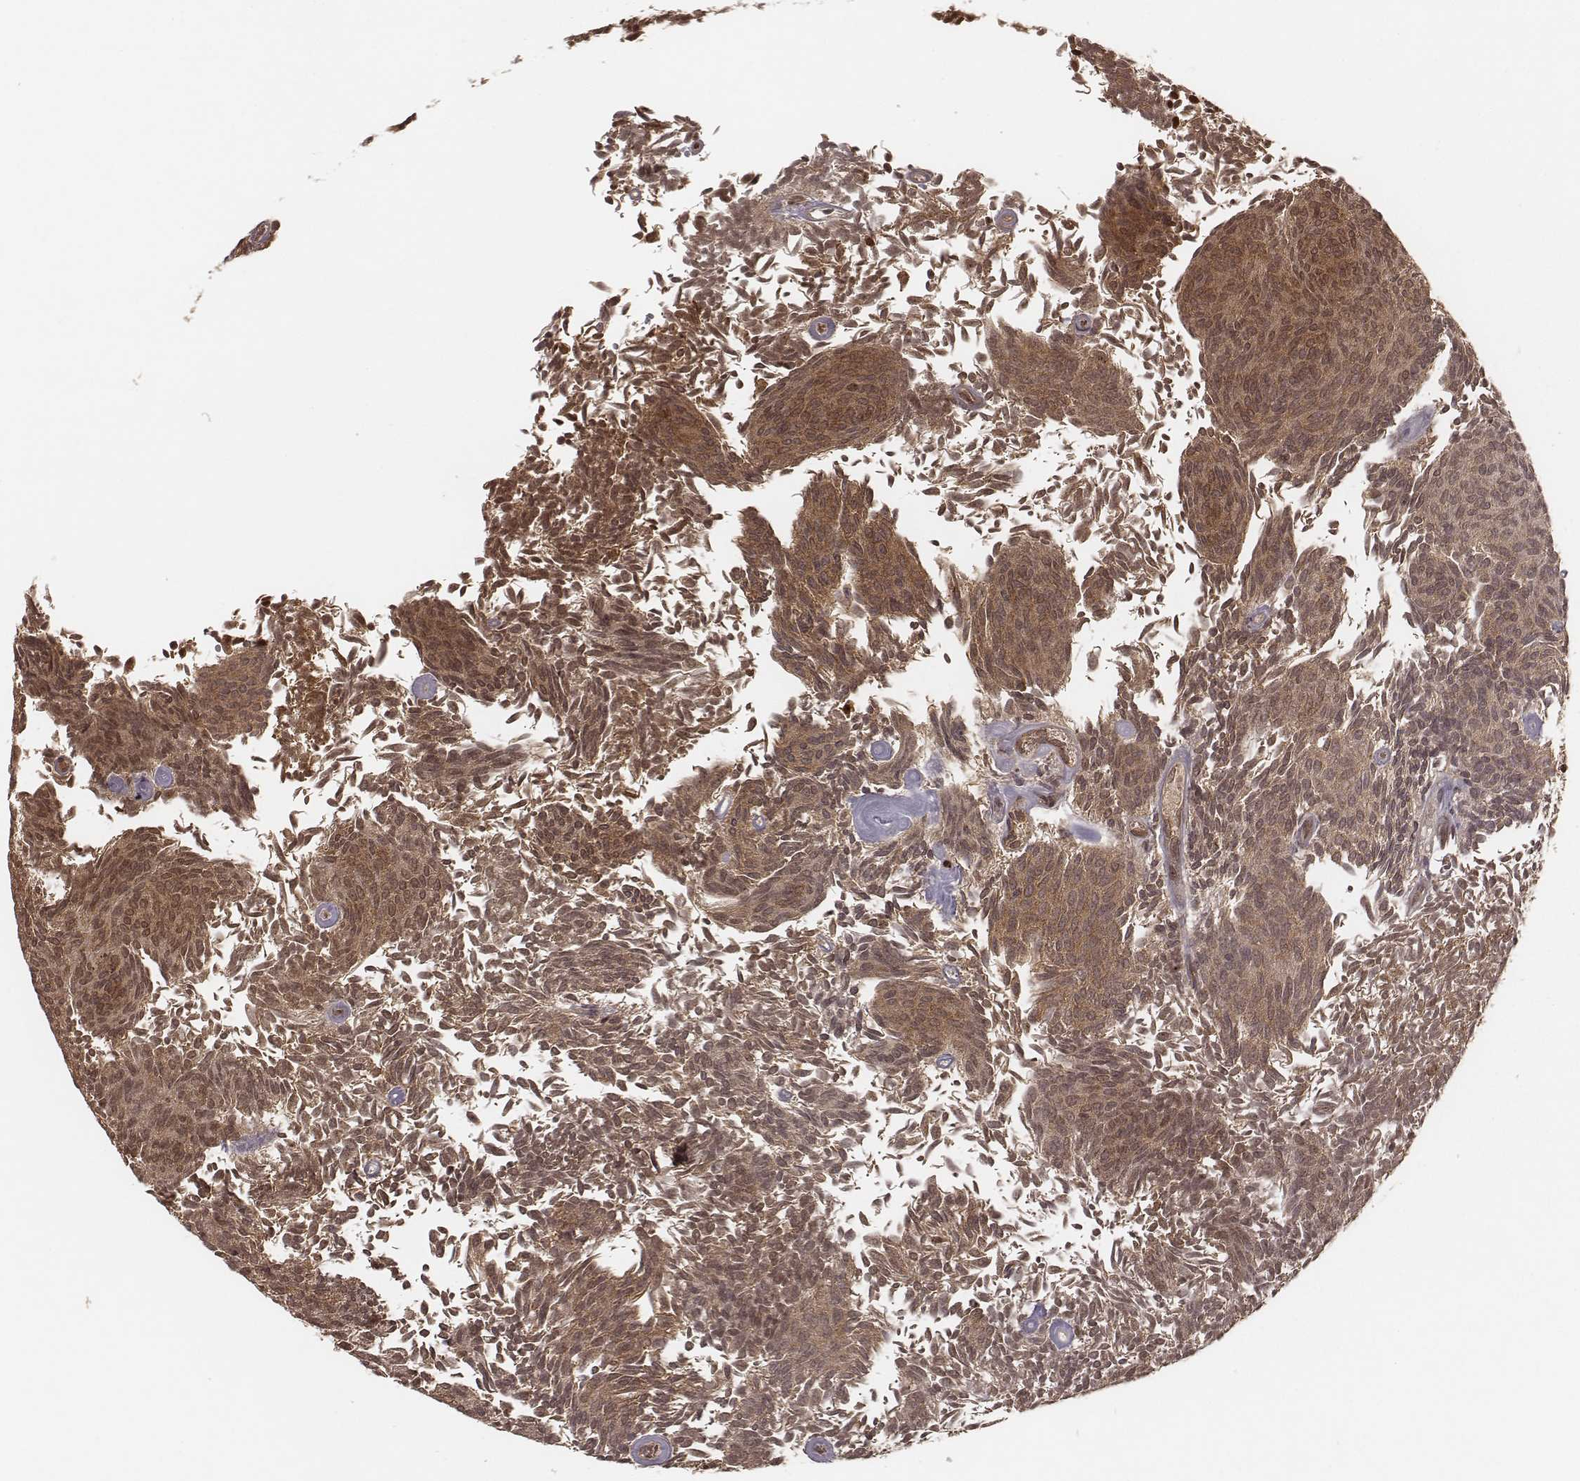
{"staining": {"intensity": "moderate", "quantity": ">75%", "location": "nuclear"}, "tissue": "urothelial cancer", "cell_type": "Tumor cells", "image_type": "cancer", "snomed": [{"axis": "morphology", "description": "Urothelial carcinoma, Low grade"}, {"axis": "topography", "description": "Urinary bladder"}], "caption": "Protein staining of urothelial cancer tissue exhibits moderate nuclear positivity in approximately >75% of tumor cells.", "gene": "NFX1", "patient": {"sex": "male", "age": 77}}